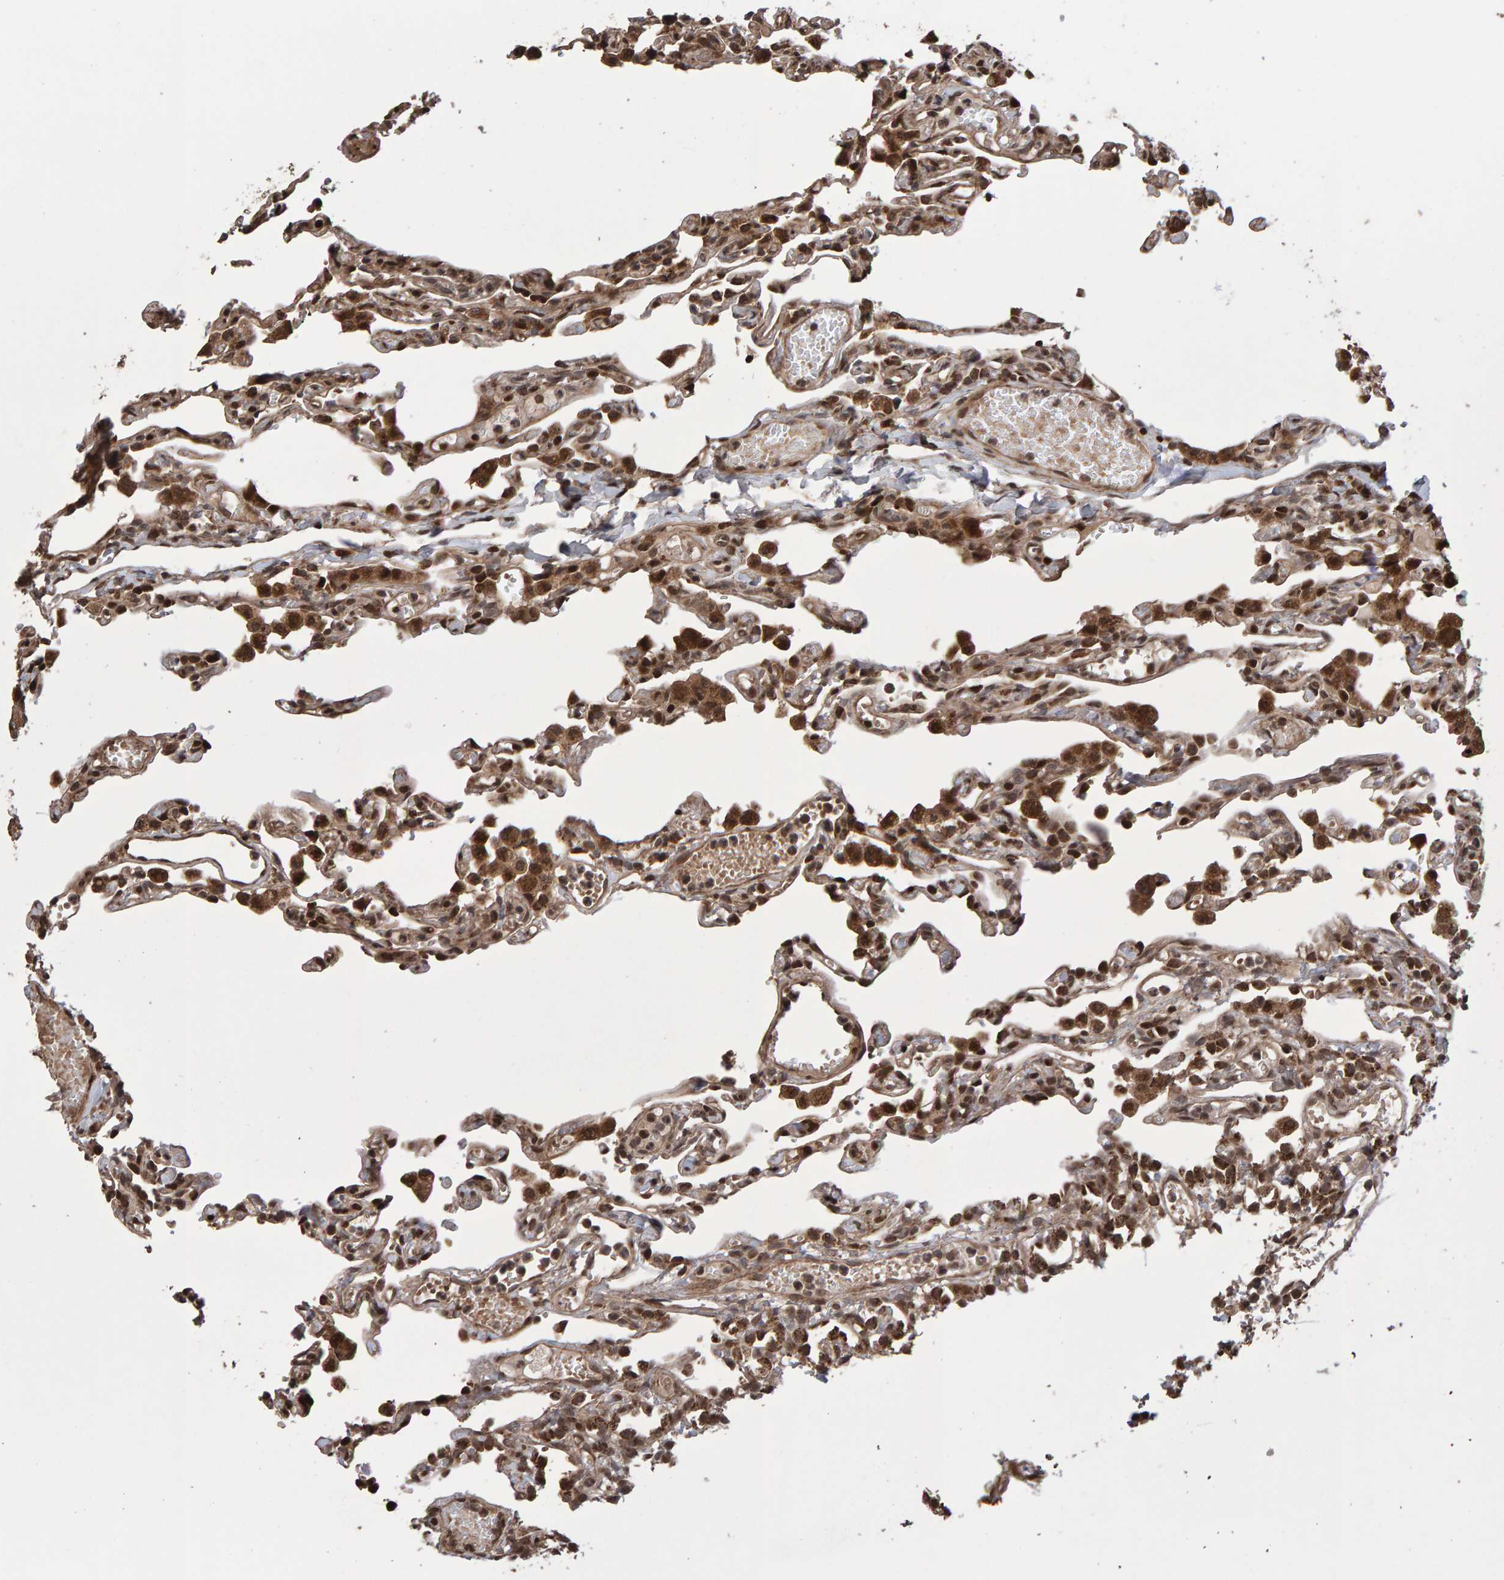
{"staining": {"intensity": "moderate", "quantity": ">75%", "location": "cytoplasmic/membranous"}, "tissue": "lung", "cell_type": "Alveolar cells", "image_type": "normal", "snomed": [{"axis": "morphology", "description": "Normal tissue, NOS"}, {"axis": "topography", "description": "Lung"}], "caption": "Immunohistochemistry of normal lung exhibits medium levels of moderate cytoplasmic/membranous positivity in approximately >75% of alveolar cells.", "gene": "PECR", "patient": {"sex": "male", "age": 21}}